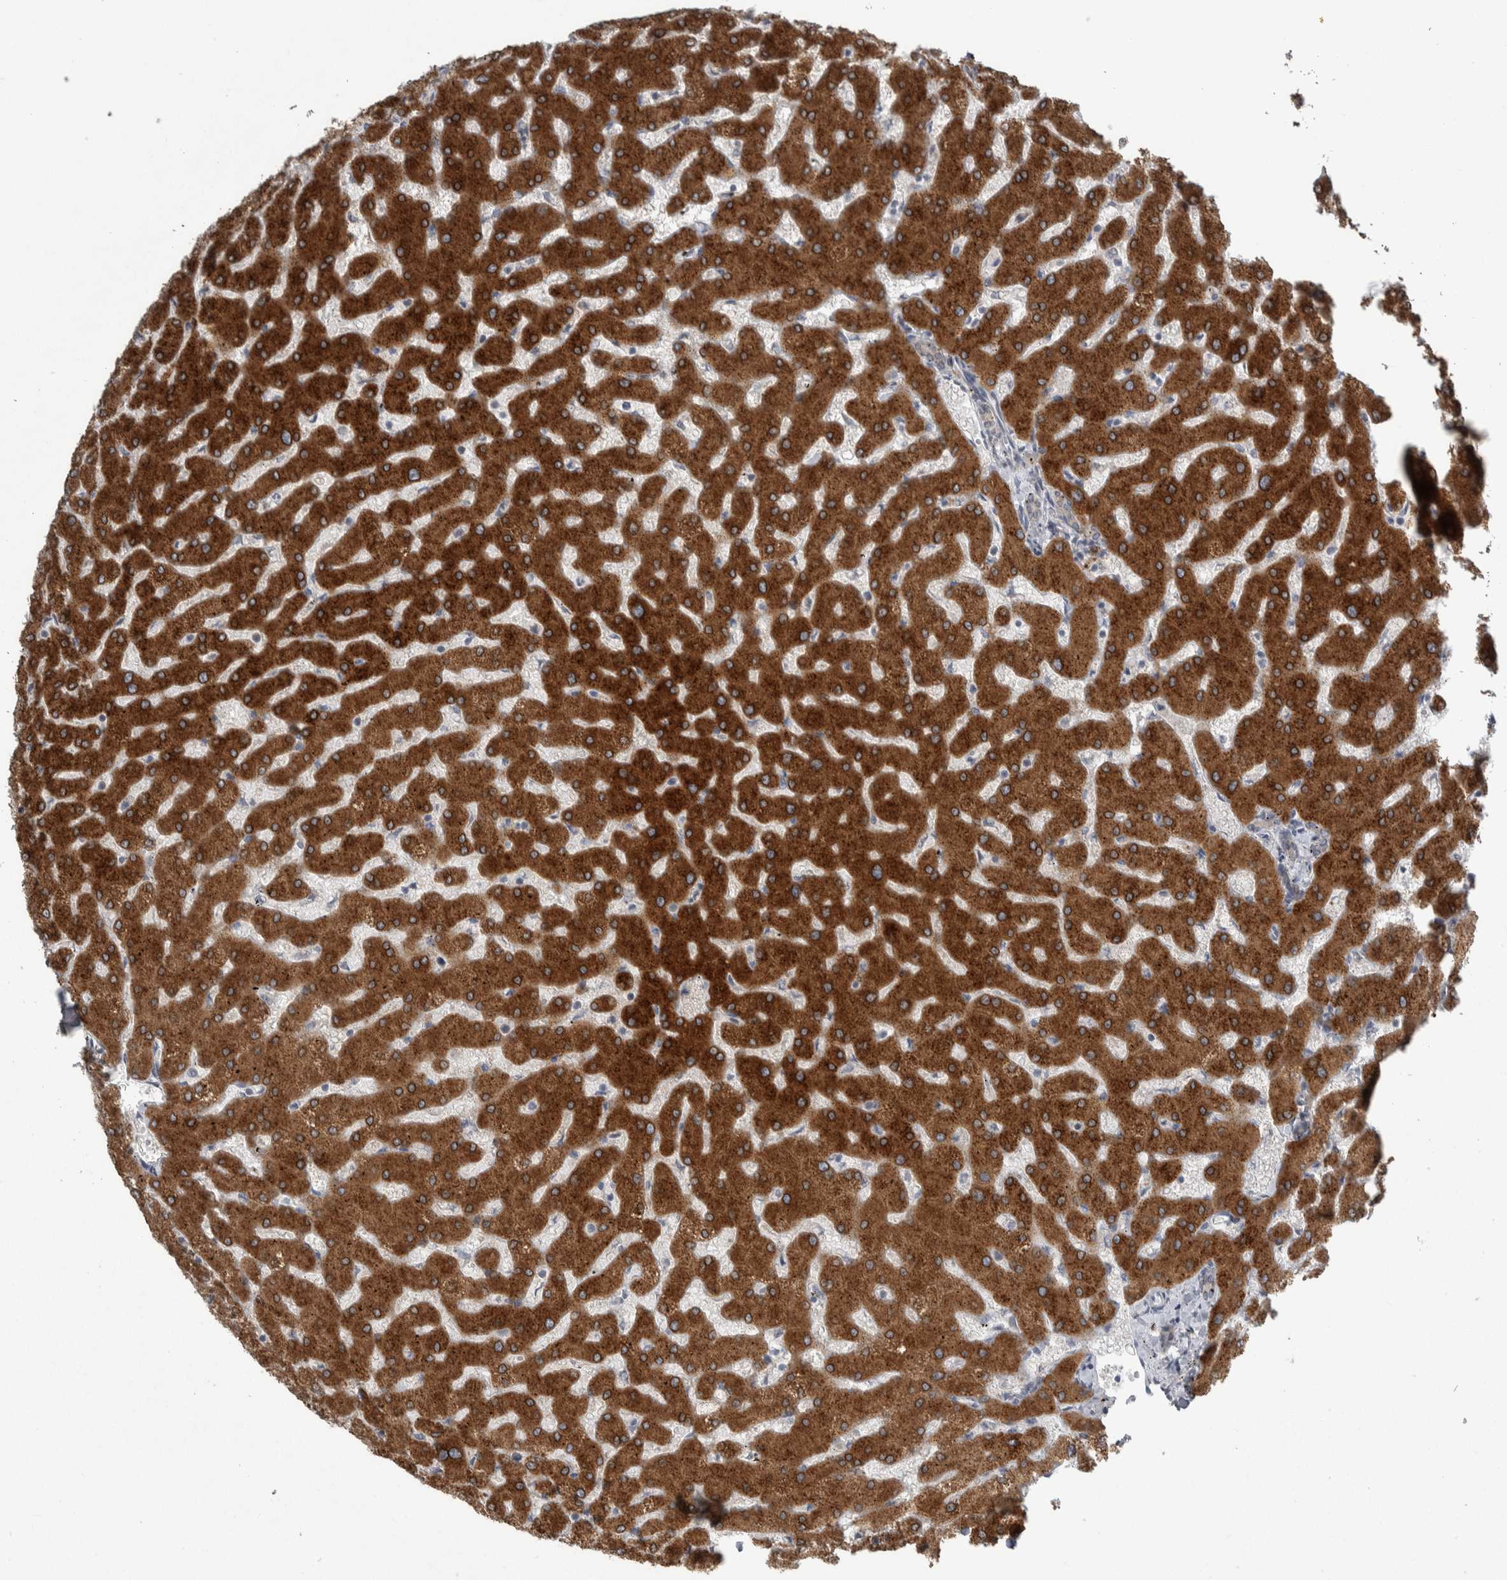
{"staining": {"intensity": "weak", "quantity": ">75%", "location": "cytoplasmic/membranous"}, "tissue": "liver", "cell_type": "Cholangiocytes", "image_type": "normal", "snomed": [{"axis": "morphology", "description": "Normal tissue, NOS"}, {"axis": "topography", "description": "Liver"}], "caption": "An image showing weak cytoplasmic/membranous expression in about >75% of cholangiocytes in normal liver, as visualized by brown immunohistochemical staining.", "gene": "SIGMAR1", "patient": {"sex": "female", "age": 63}}